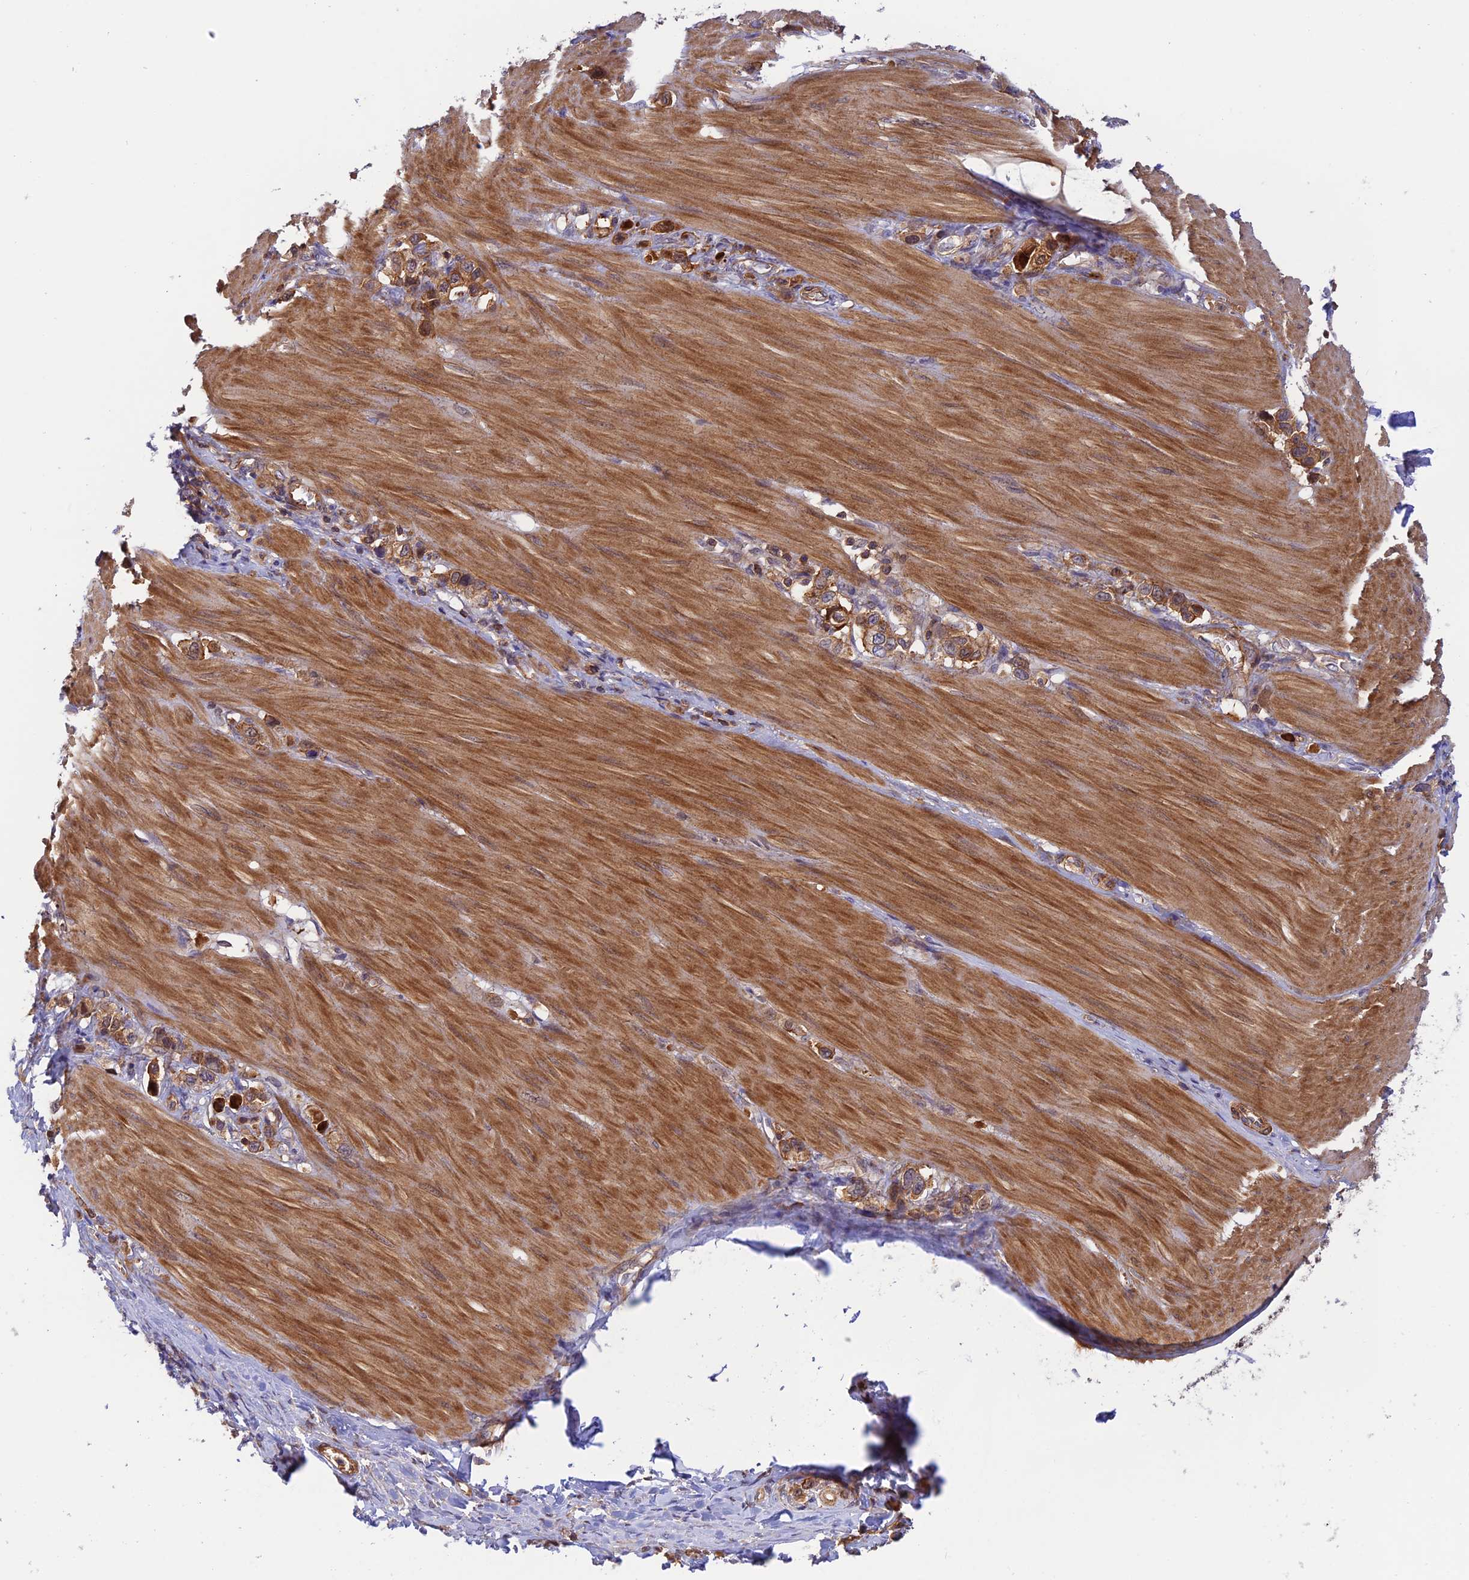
{"staining": {"intensity": "strong", "quantity": ">75%", "location": "cytoplasmic/membranous"}, "tissue": "stomach cancer", "cell_type": "Tumor cells", "image_type": "cancer", "snomed": [{"axis": "morphology", "description": "Adenocarcinoma, NOS"}, {"axis": "topography", "description": "Stomach"}], "caption": "A histopathology image showing strong cytoplasmic/membranous expression in approximately >75% of tumor cells in stomach cancer, as visualized by brown immunohistochemical staining.", "gene": "PPP1R12C", "patient": {"sex": "female", "age": 65}}